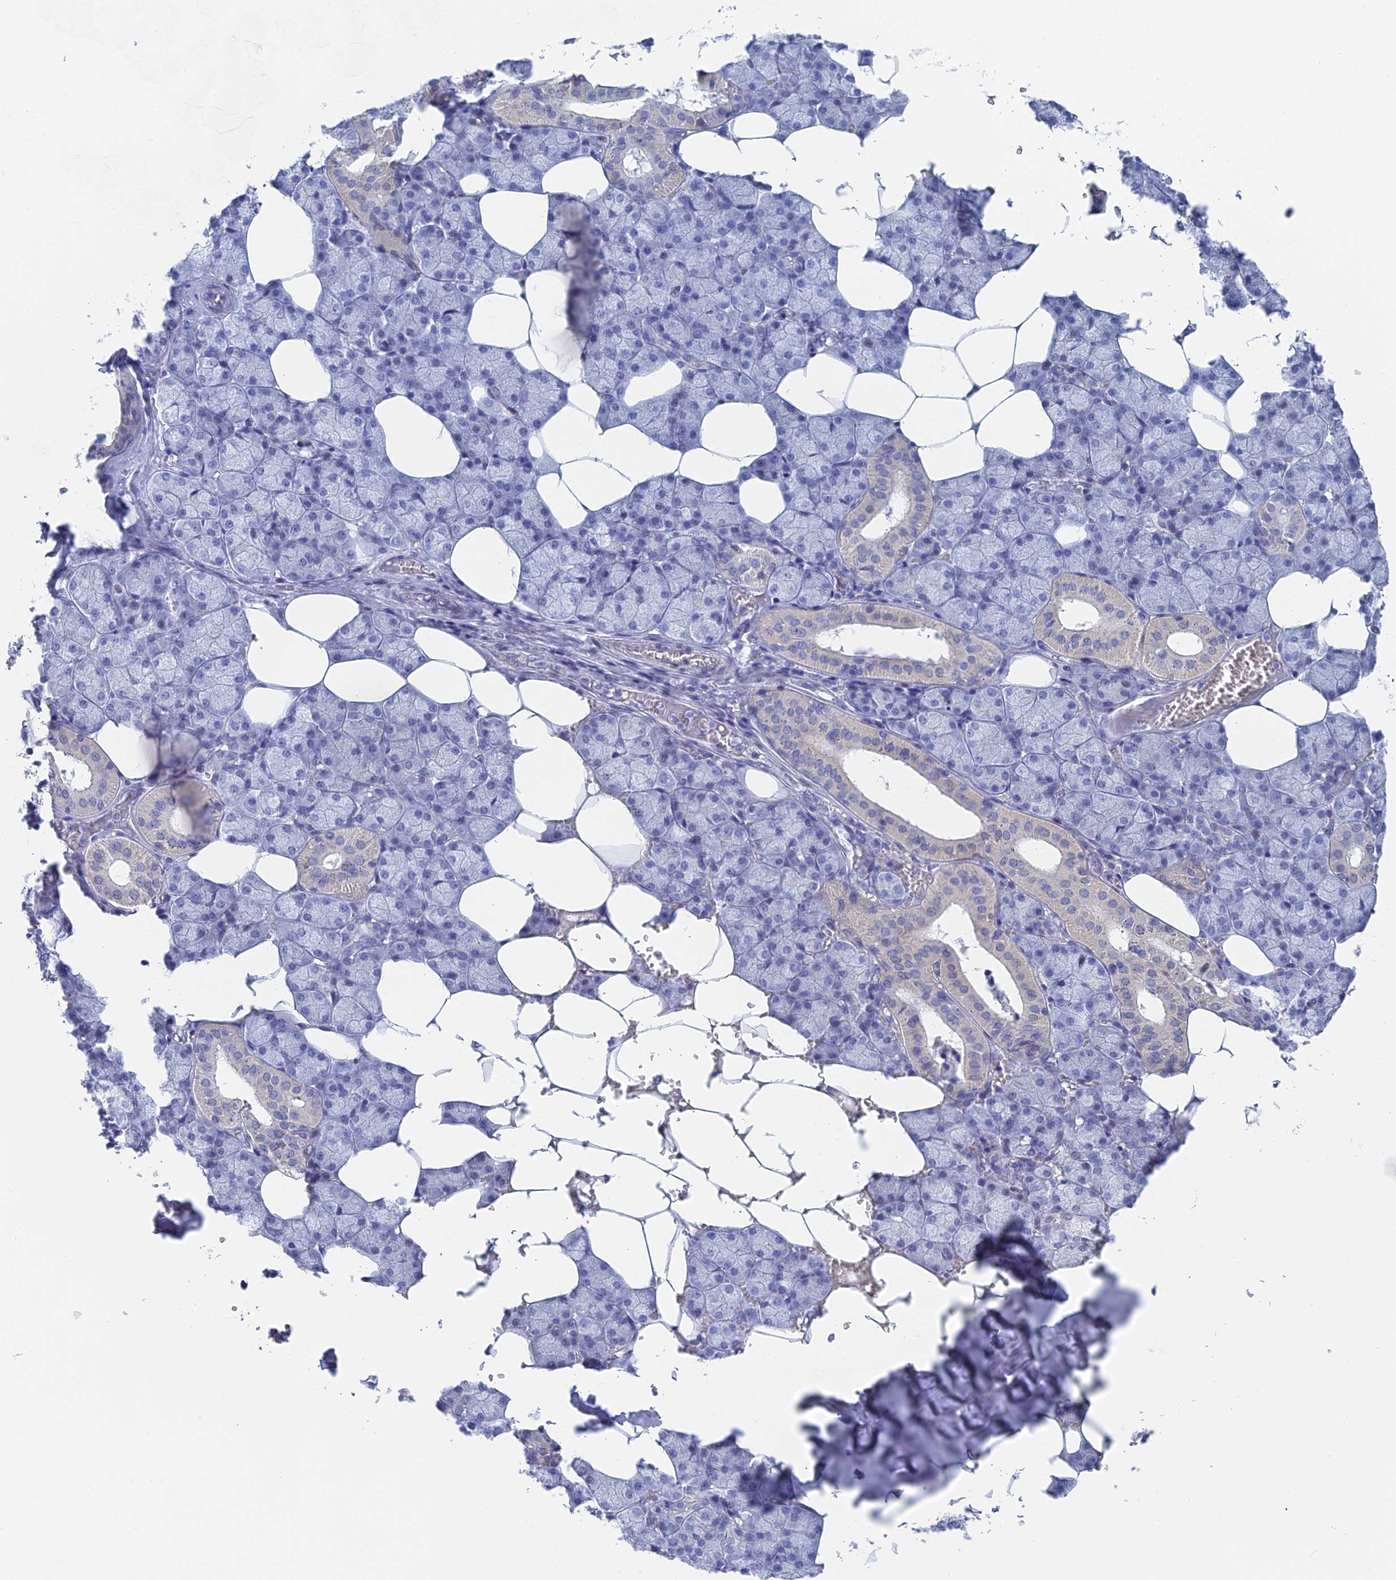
{"staining": {"intensity": "weak", "quantity": "<25%", "location": "cytoplasmic/membranous"}, "tissue": "salivary gland", "cell_type": "Glandular cells", "image_type": "normal", "snomed": [{"axis": "morphology", "description": "Normal tissue, NOS"}, {"axis": "topography", "description": "Salivary gland"}], "caption": "Immunohistochemical staining of benign salivary gland shows no significant expression in glandular cells.", "gene": "GMNC", "patient": {"sex": "male", "age": 62}}